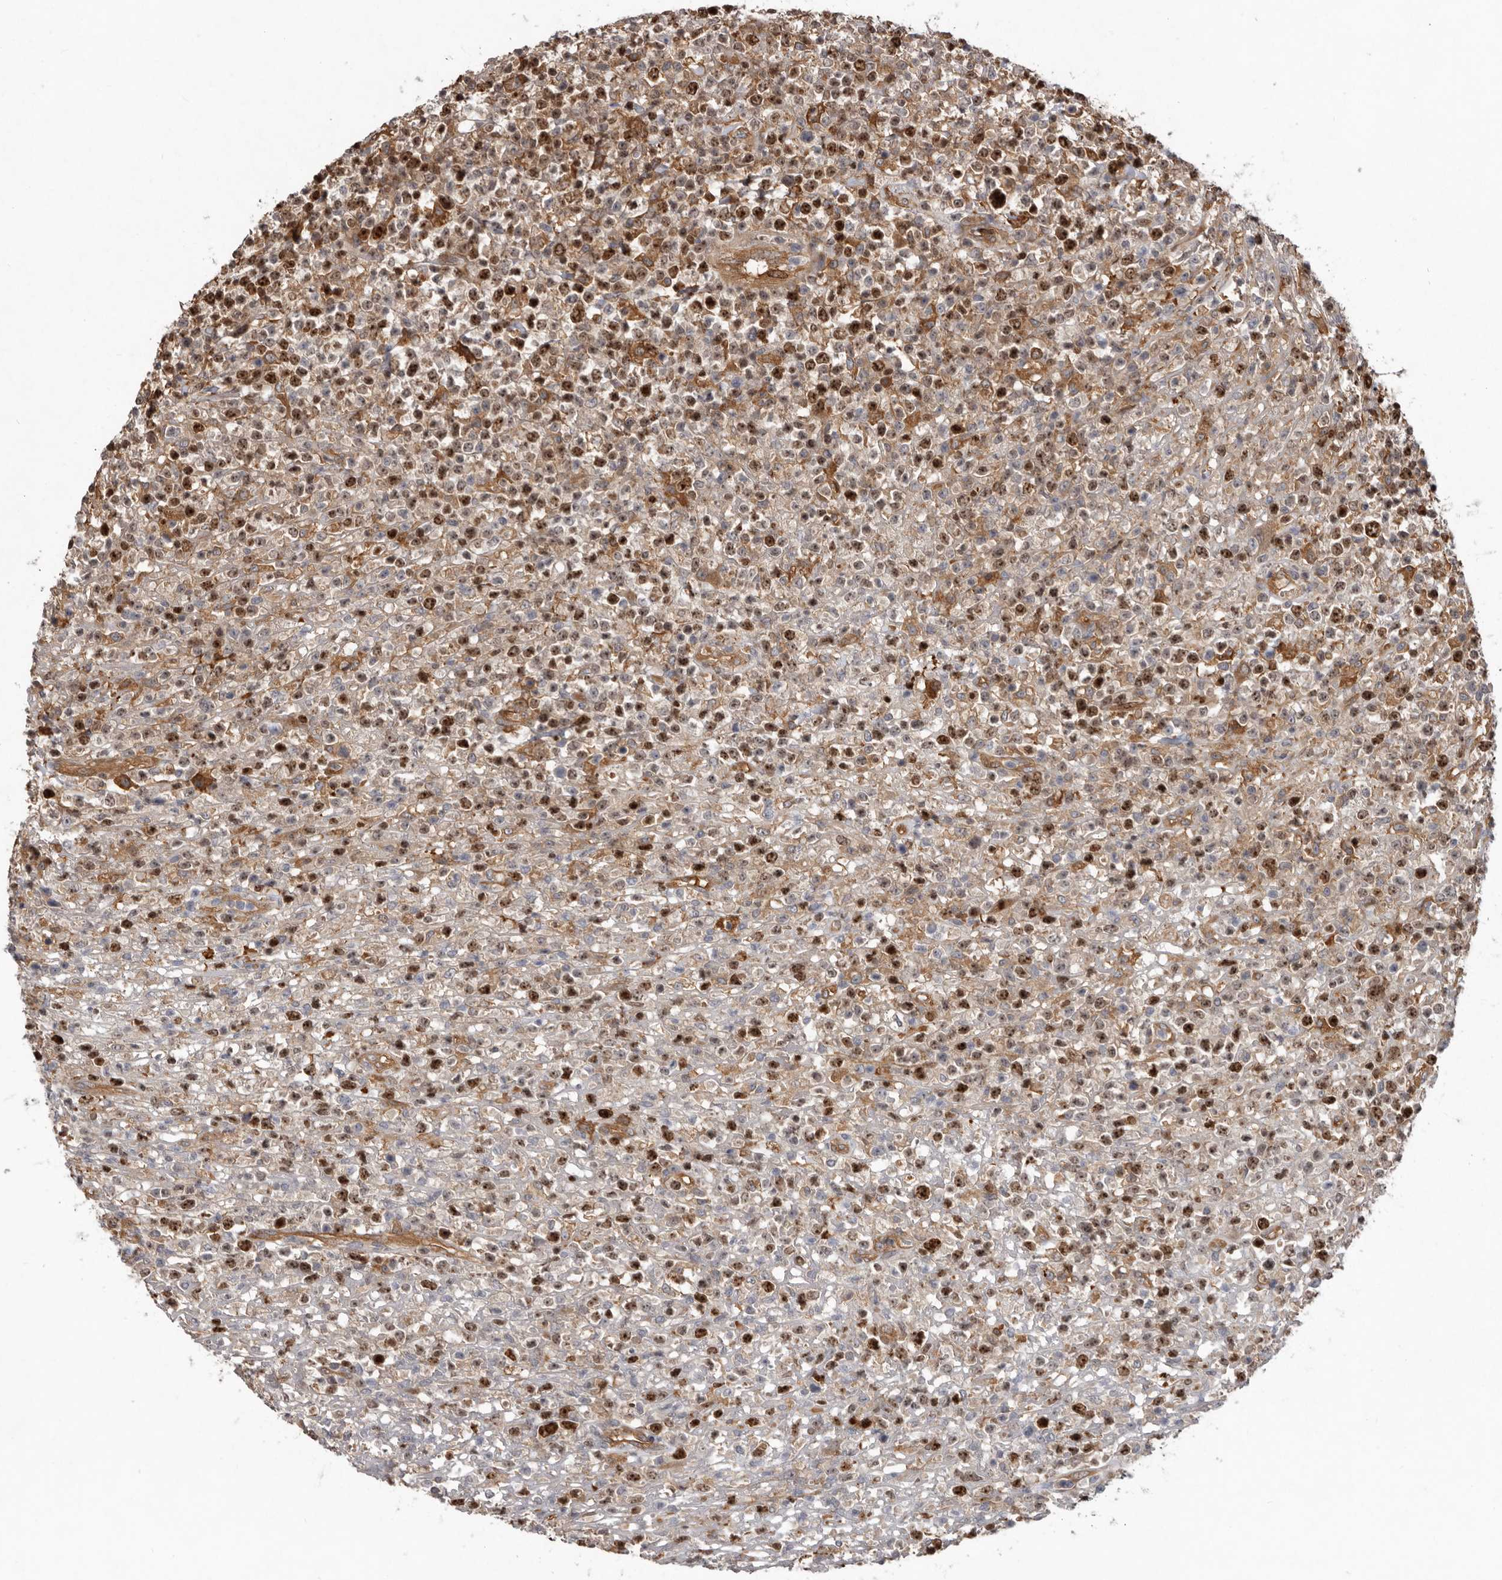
{"staining": {"intensity": "strong", "quantity": ">75%", "location": "nuclear"}, "tissue": "lymphoma", "cell_type": "Tumor cells", "image_type": "cancer", "snomed": [{"axis": "morphology", "description": "Malignant lymphoma, non-Hodgkin's type, High grade"}, {"axis": "topography", "description": "Colon"}], "caption": "This is a photomicrograph of immunohistochemistry (IHC) staining of high-grade malignant lymphoma, non-Hodgkin's type, which shows strong staining in the nuclear of tumor cells.", "gene": "CDCA8", "patient": {"sex": "female", "age": 53}}